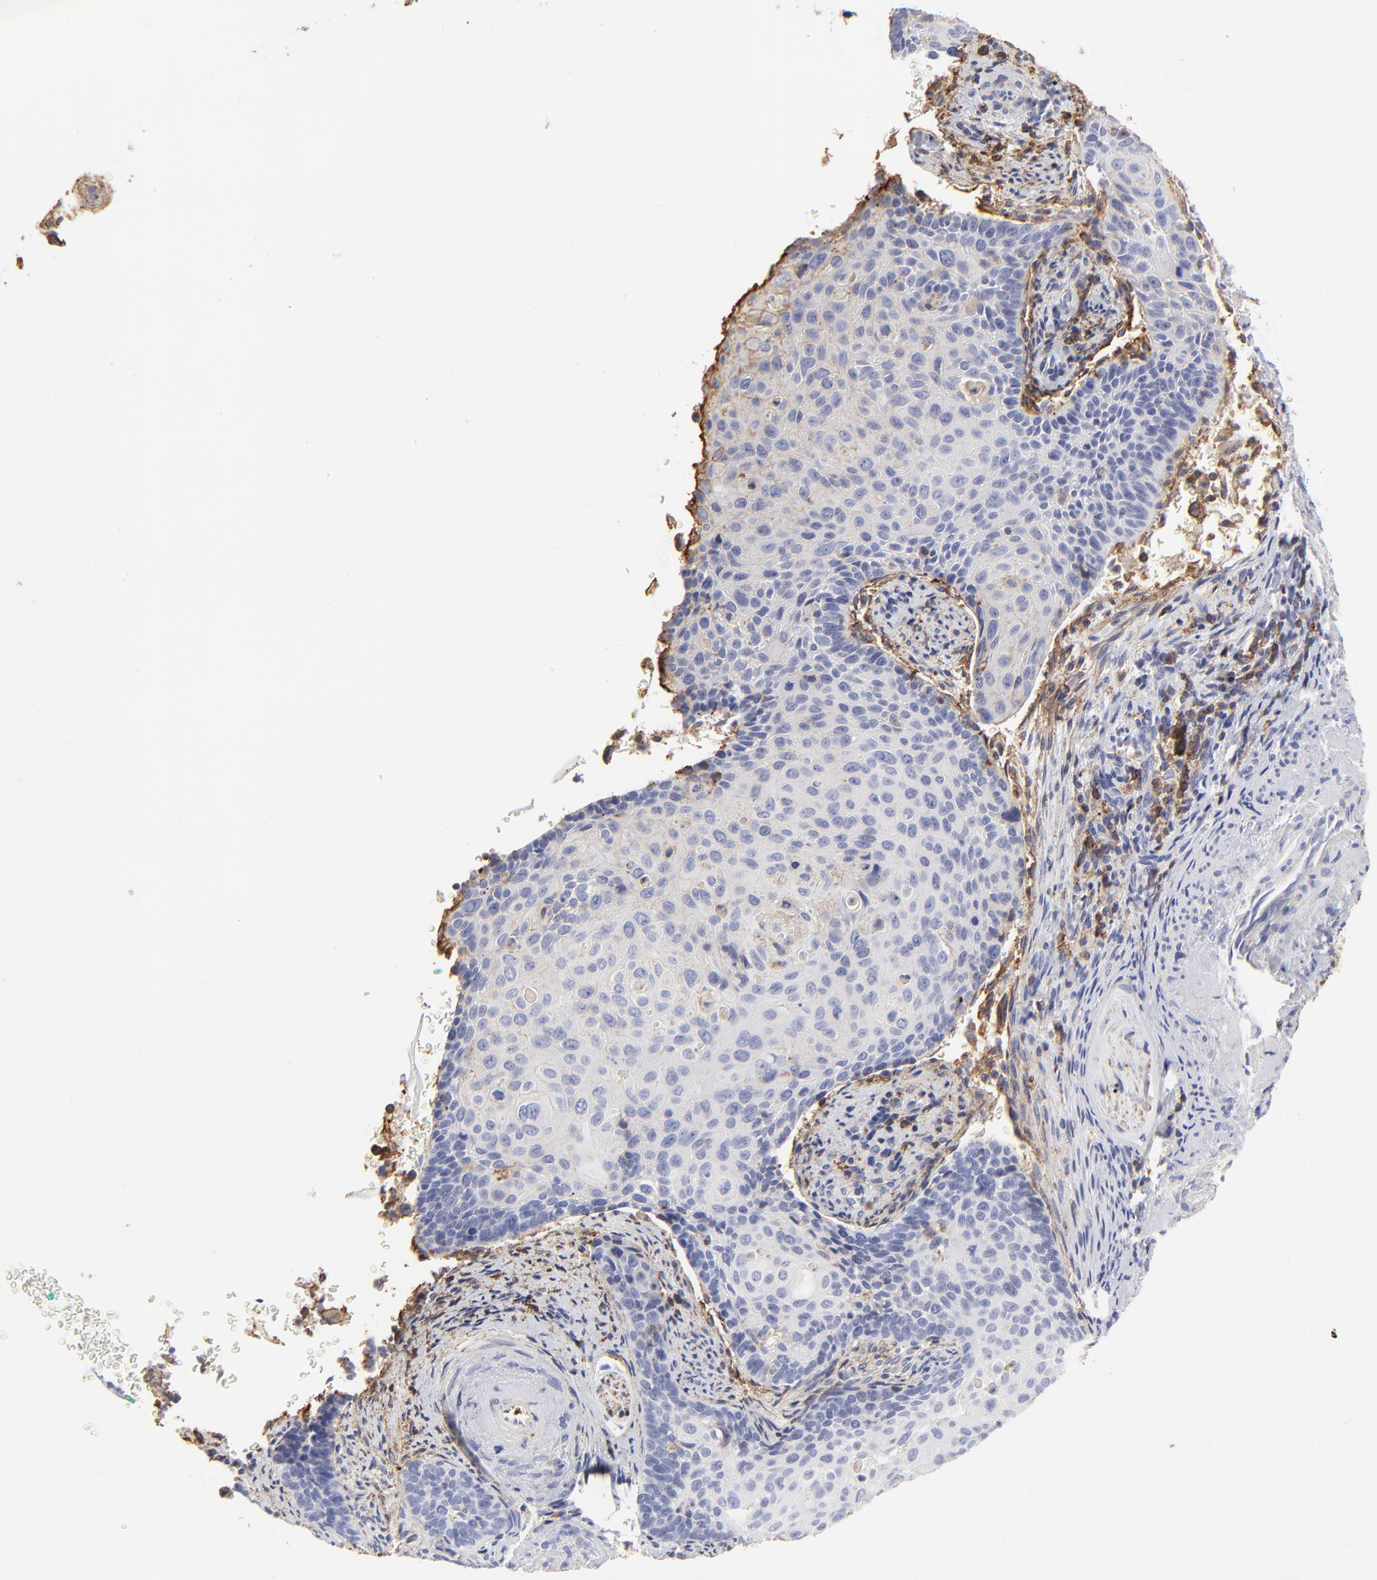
{"staining": {"intensity": "negative", "quantity": "none", "location": "none"}, "tissue": "cervical cancer", "cell_type": "Tumor cells", "image_type": "cancer", "snomed": [{"axis": "morphology", "description": "Squamous cell carcinoma, NOS"}, {"axis": "topography", "description": "Cervix"}], "caption": "Tumor cells show no significant expression in cervical cancer (squamous cell carcinoma).", "gene": "ANXA6", "patient": {"sex": "female", "age": 33}}